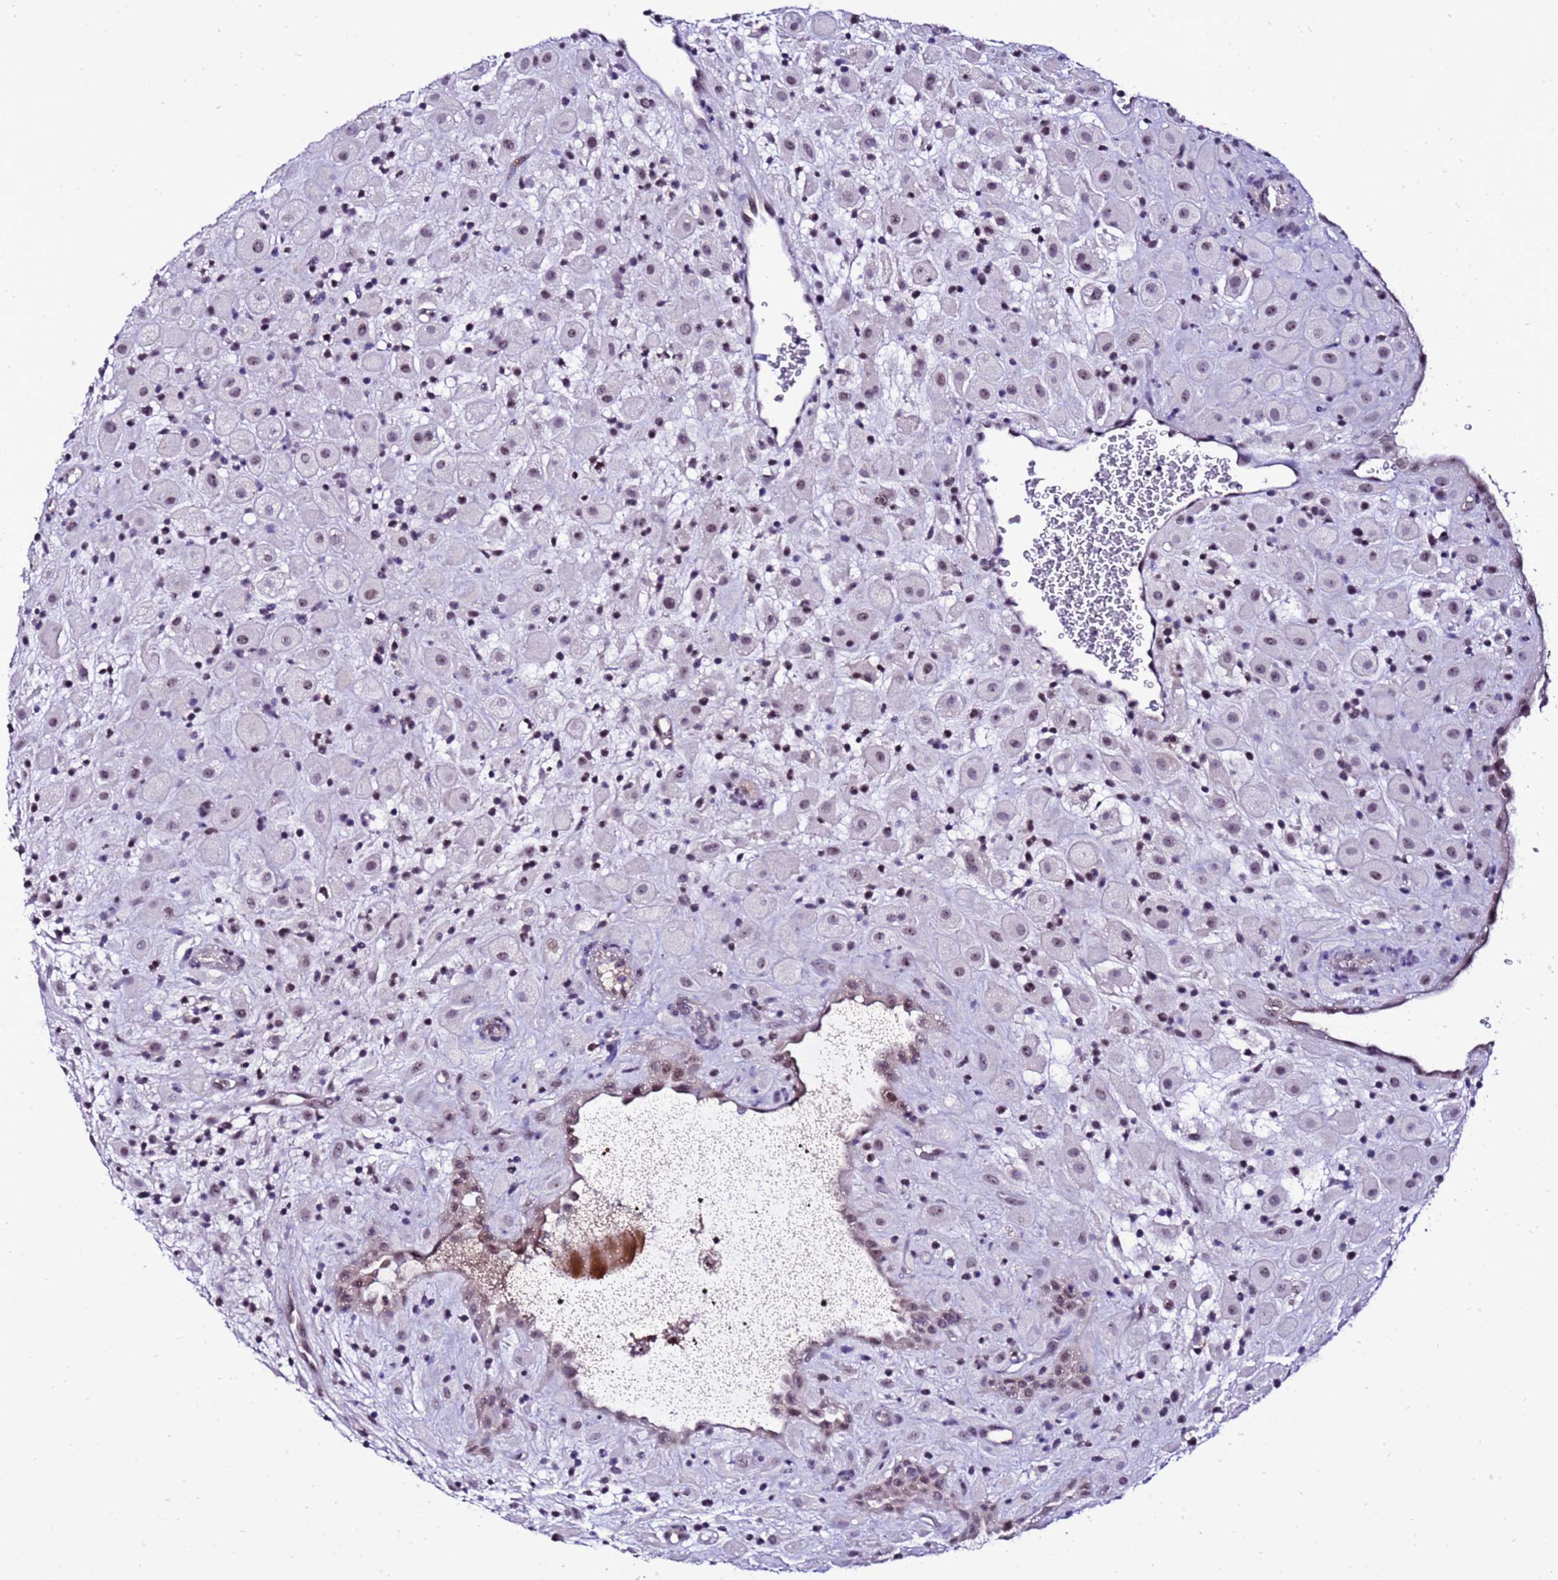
{"staining": {"intensity": "strong", "quantity": "25%-75%", "location": "cytoplasmic/membranous,nuclear"}, "tissue": "placenta", "cell_type": "Decidual cells", "image_type": "normal", "snomed": [{"axis": "morphology", "description": "Normal tissue, NOS"}, {"axis": "topography", "description": "Placenta"}], "caption": "Decidual cells show high levels of strong cytoplasmic/membranous,nuclear positivity in approximately 25%-75% of cells in unremarkable human placenta.", "gene": "C19orf47", "patient": {"sex": "female", "age": 35}}